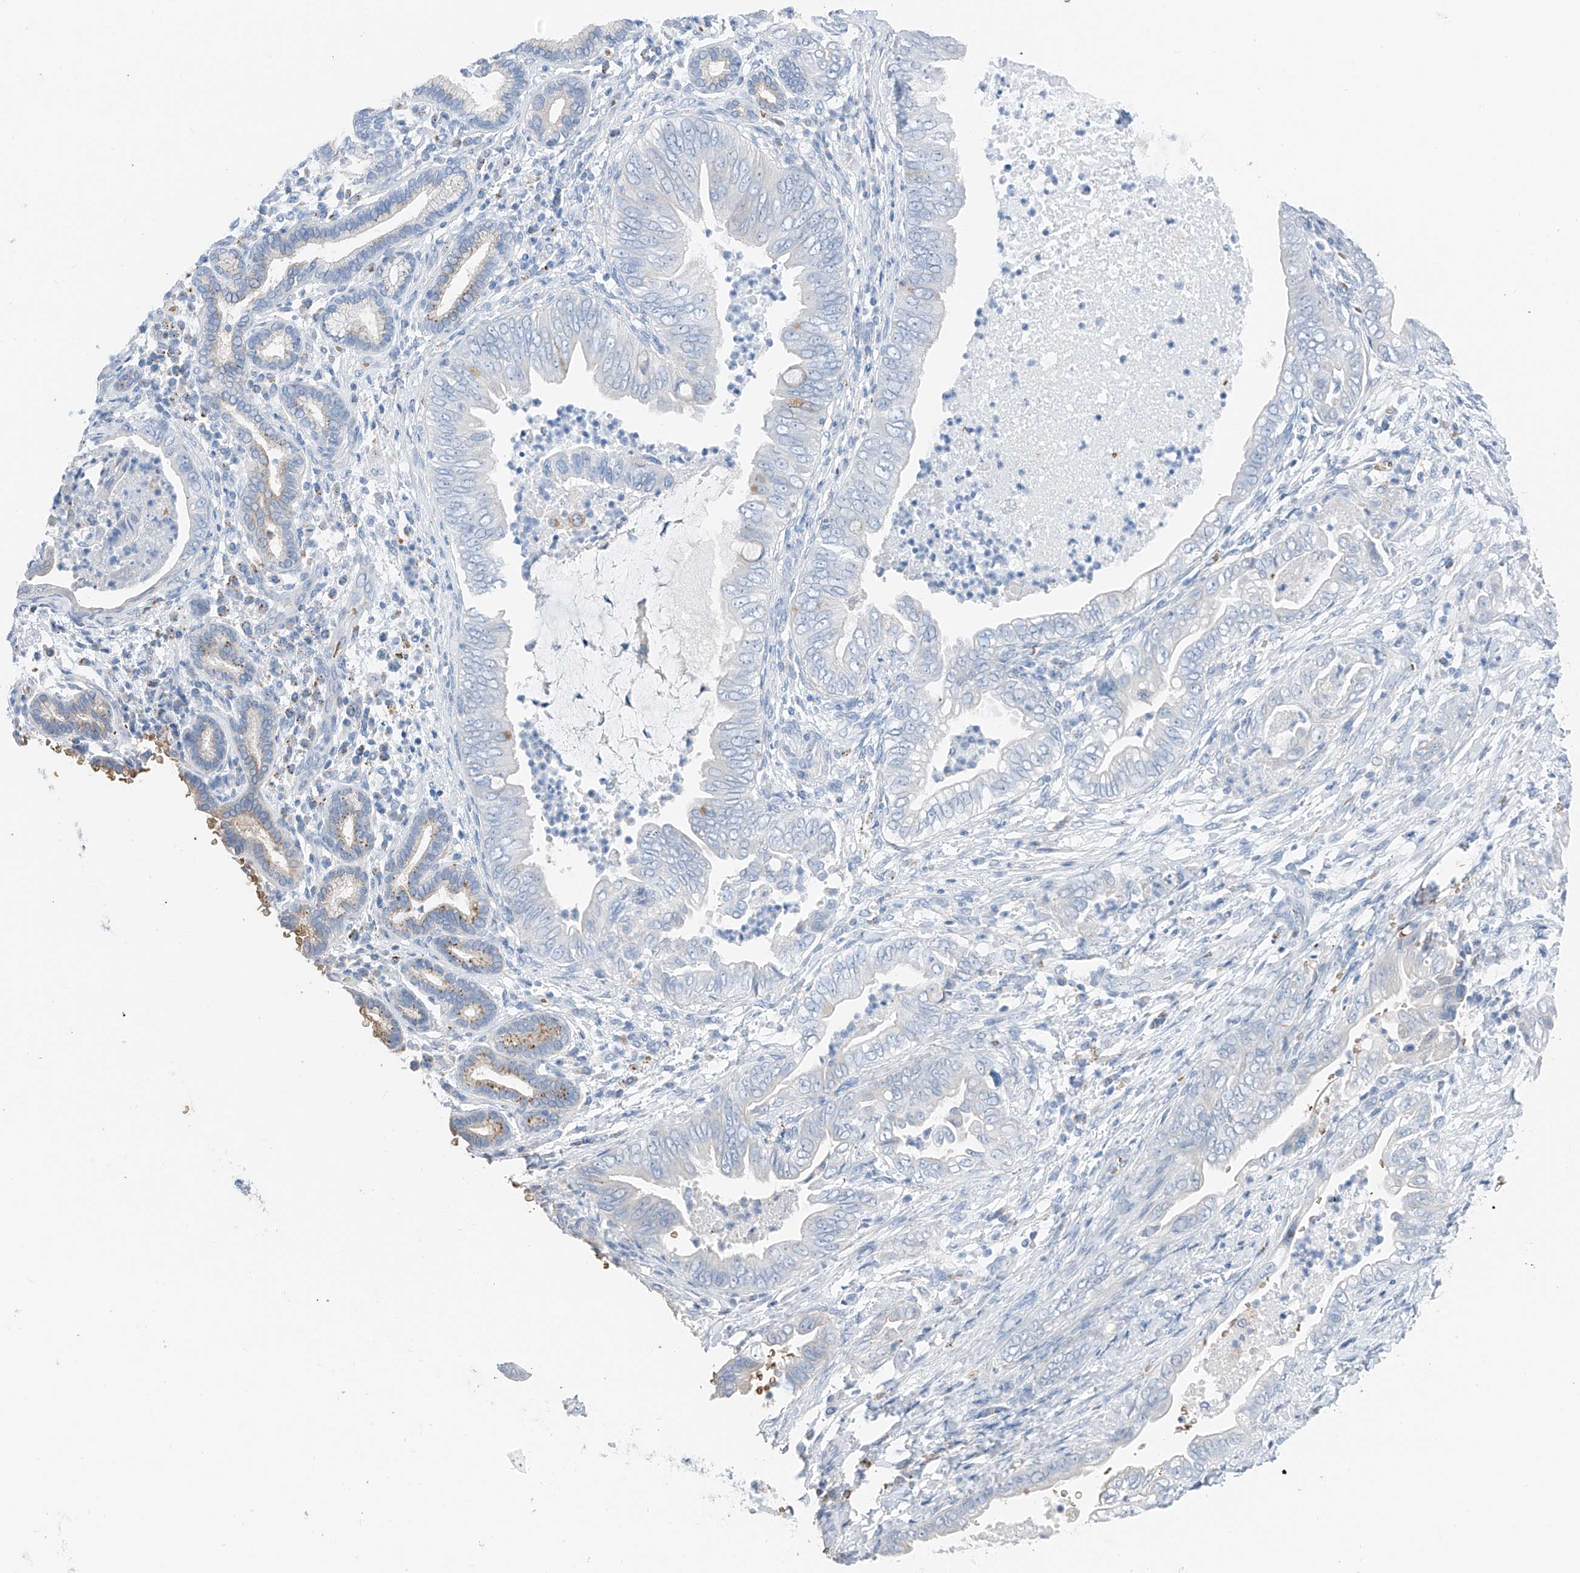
{"staining": {"intensity": "negative", "quantity": "none", "location": "none"}, "tissue": "pancreatic cancer", "cell_type": "Tumor cells", "image_type": "cancer", "snomed": [{"axis": "morphology", "description": "Adenocarcinoma, NOS"}, {"axis": "topography", "description": "Pancreas"}], "caption": "A micrograph of pancreatic cancer (adenocarcinoma) stained for a protein exhibits no brown staining in tumor cells.", "gene": "PRSS23", "patient": {"sex": "male", "age": 75}}